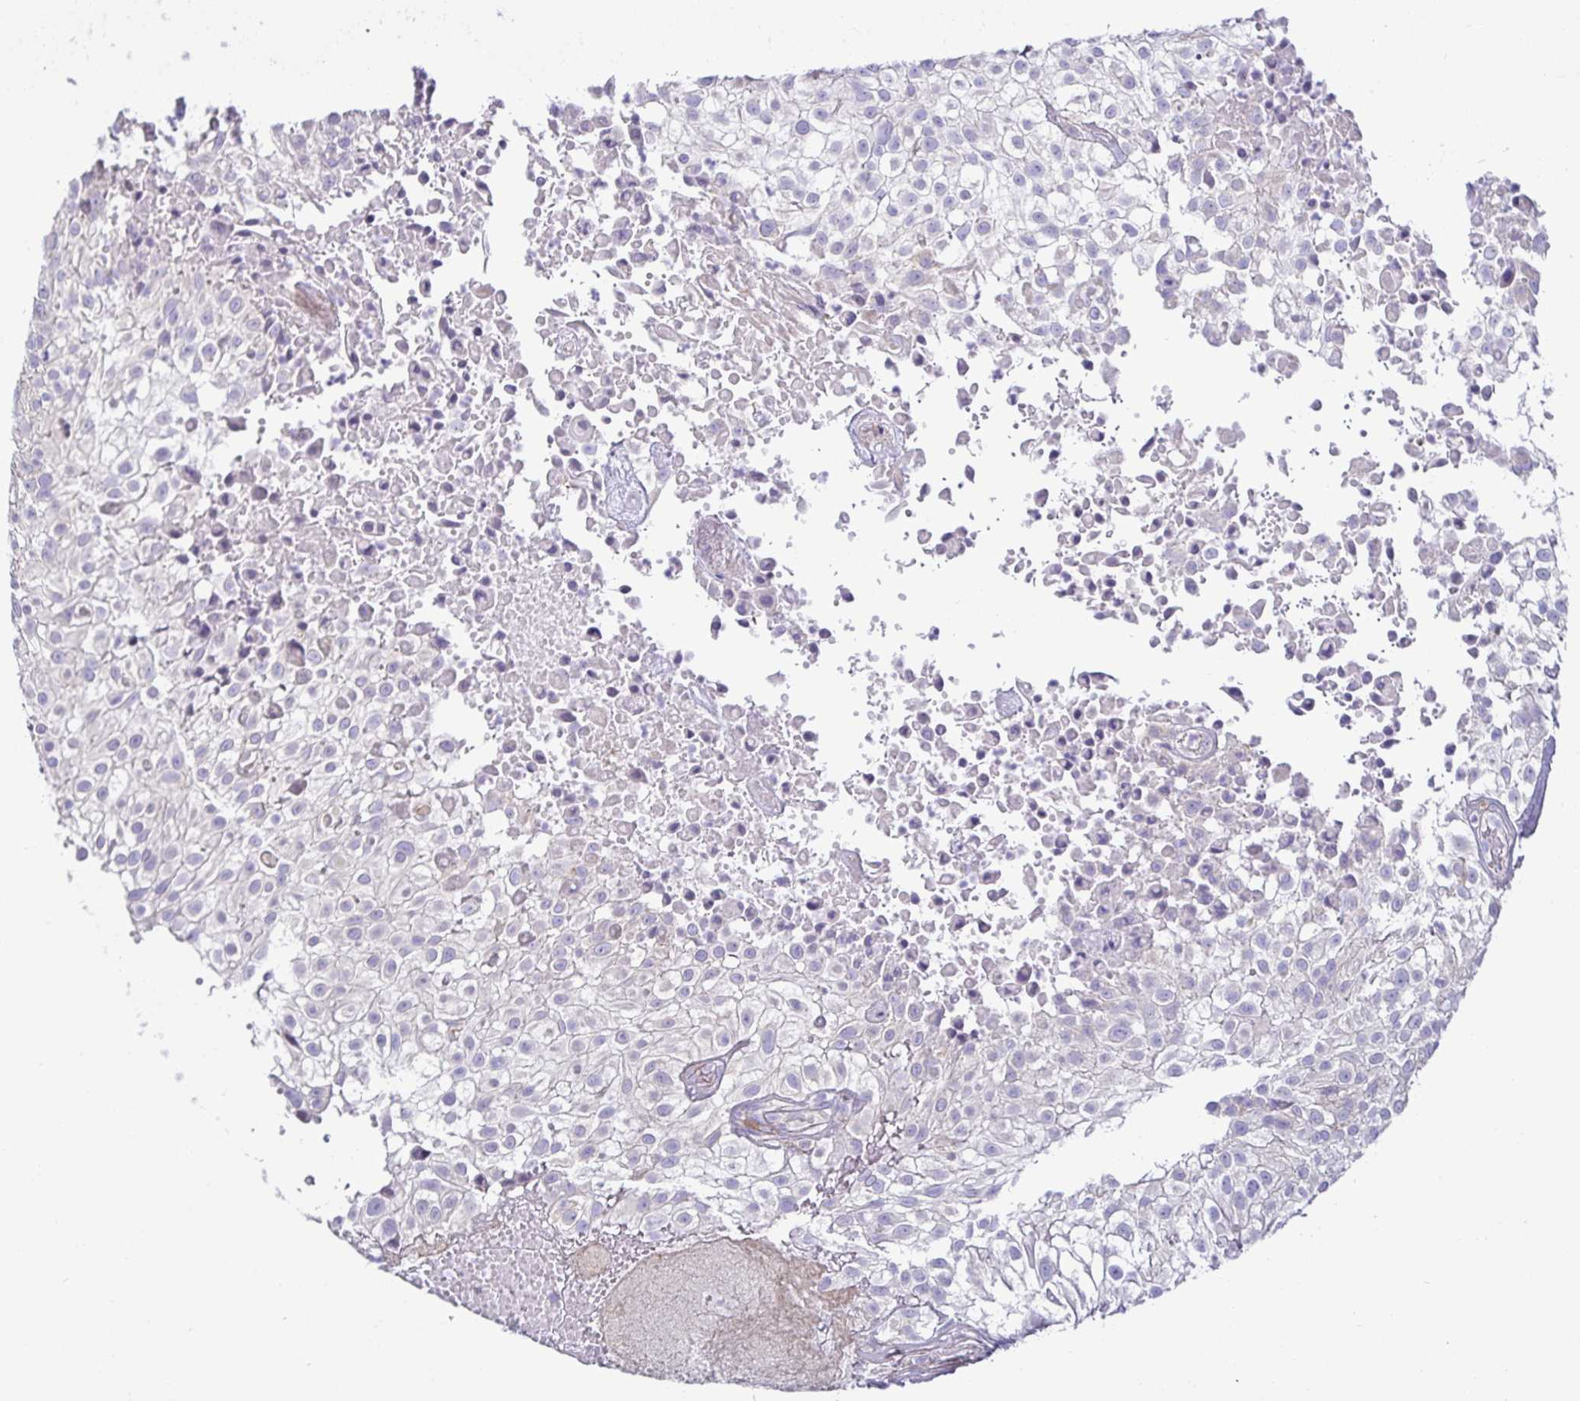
{"staining": {"intensity": "negative", "quantity": "none", "location": "none"}, "tissue": "urothelial cancer", "cell_type": "Tumor cells", "image_type": "cancer", "snomed": [{"axis": "morphology", "description": "Urothelial carcinoma, High grade"}, {"axis": "topography", "description": "Urinary bladder"}], "caption": "A photomicrograph of human urothelial carcinoma (high-grade) is negative for staining in tumor cells. (DAB (3,3'-diaminobenzidine) immunohistochemistry, high magnification).", "gene": "SPAG4", "patient": {"sex": "male", "age": 56}}